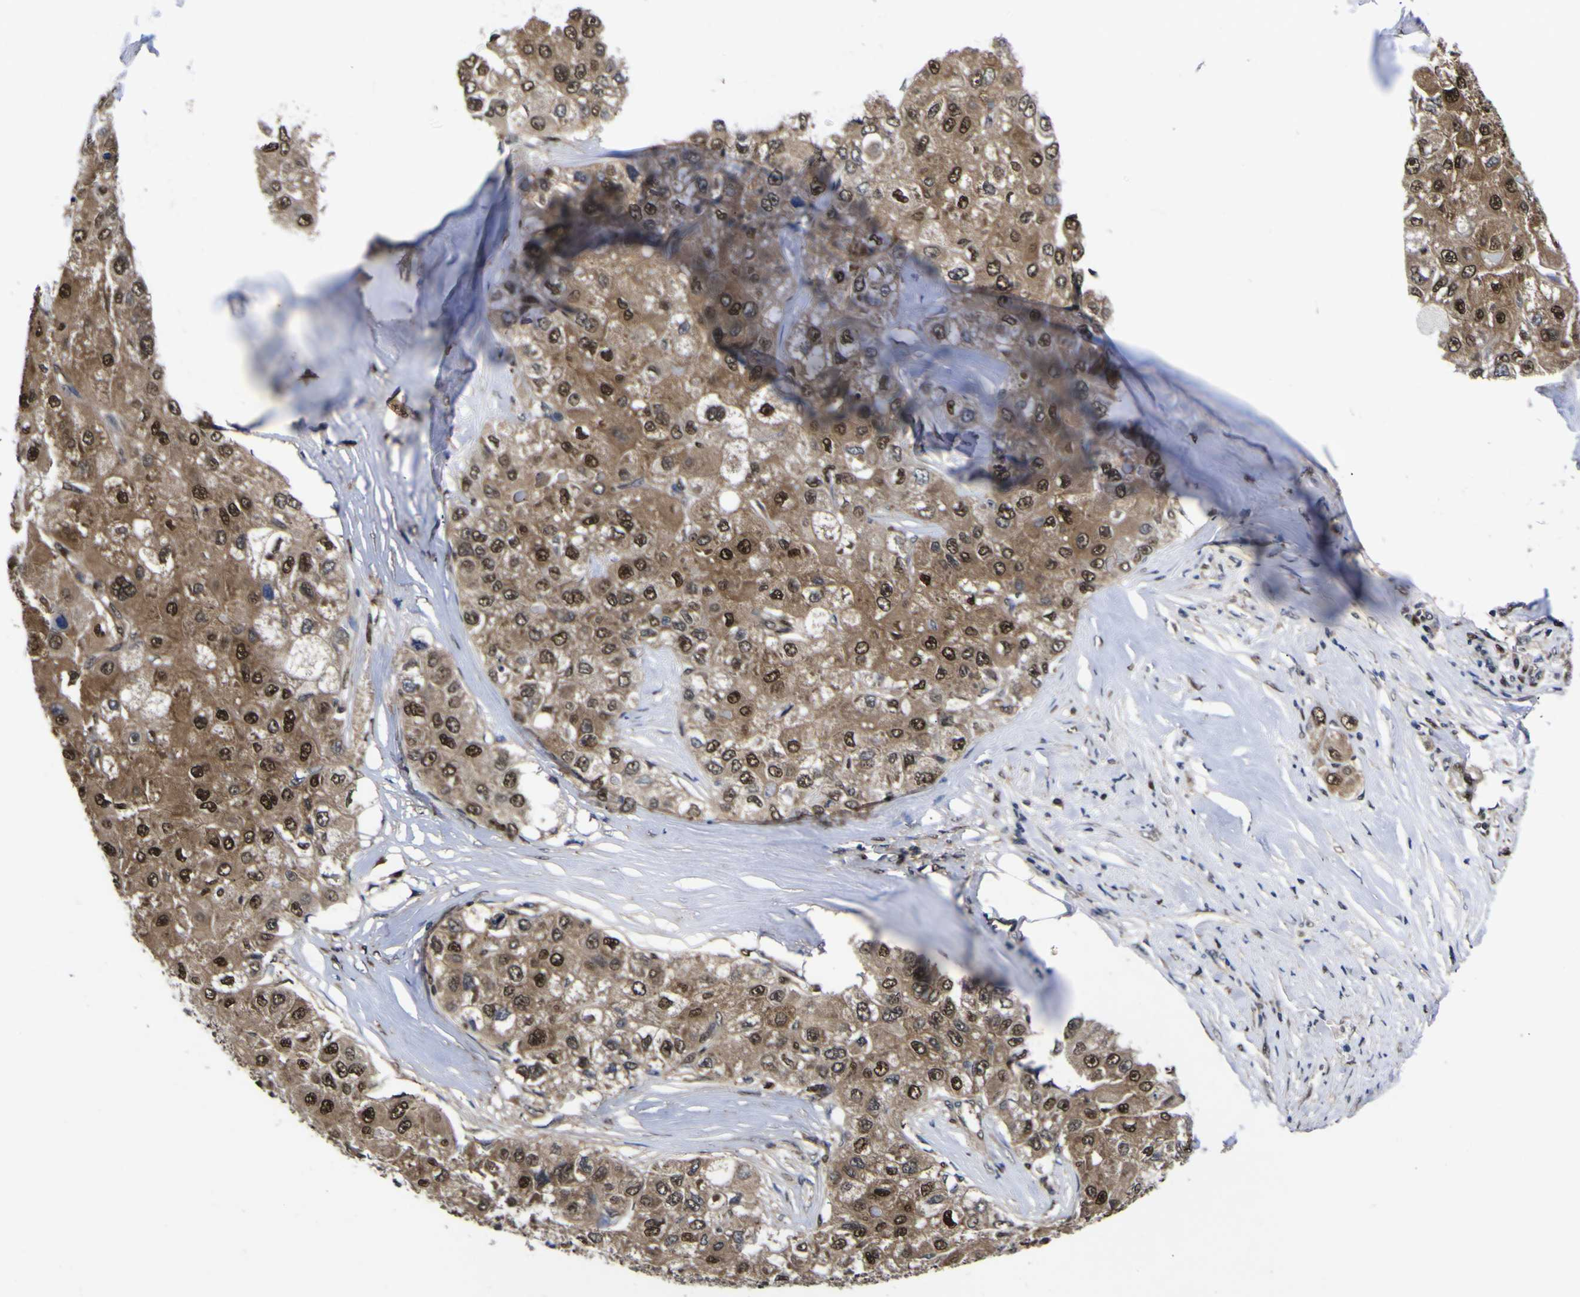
{"staining": {"intensity": "strong", "quantity": ">75%", "location": "cytoplasmic/membranous,nuclear"}, "tissue": "liver cancer", "cell_type": "Tumor cells", "image_type": "cancer", "snomed": [{"axis": "morphology", "description": "Carcinoma, Hepatocellular, NOS"}, {"axis": "topography", "description": "Liver"}], "caption": "Tumor cells show strong cytoplasmic/membranous and nuclear expression in about >75% of cells in liver hepatocellular carcinoma. (IHC, brightfield microscopy, high magnification).", "gene": "FAM110B", "patient": {"sex": "male", "age": 80}}